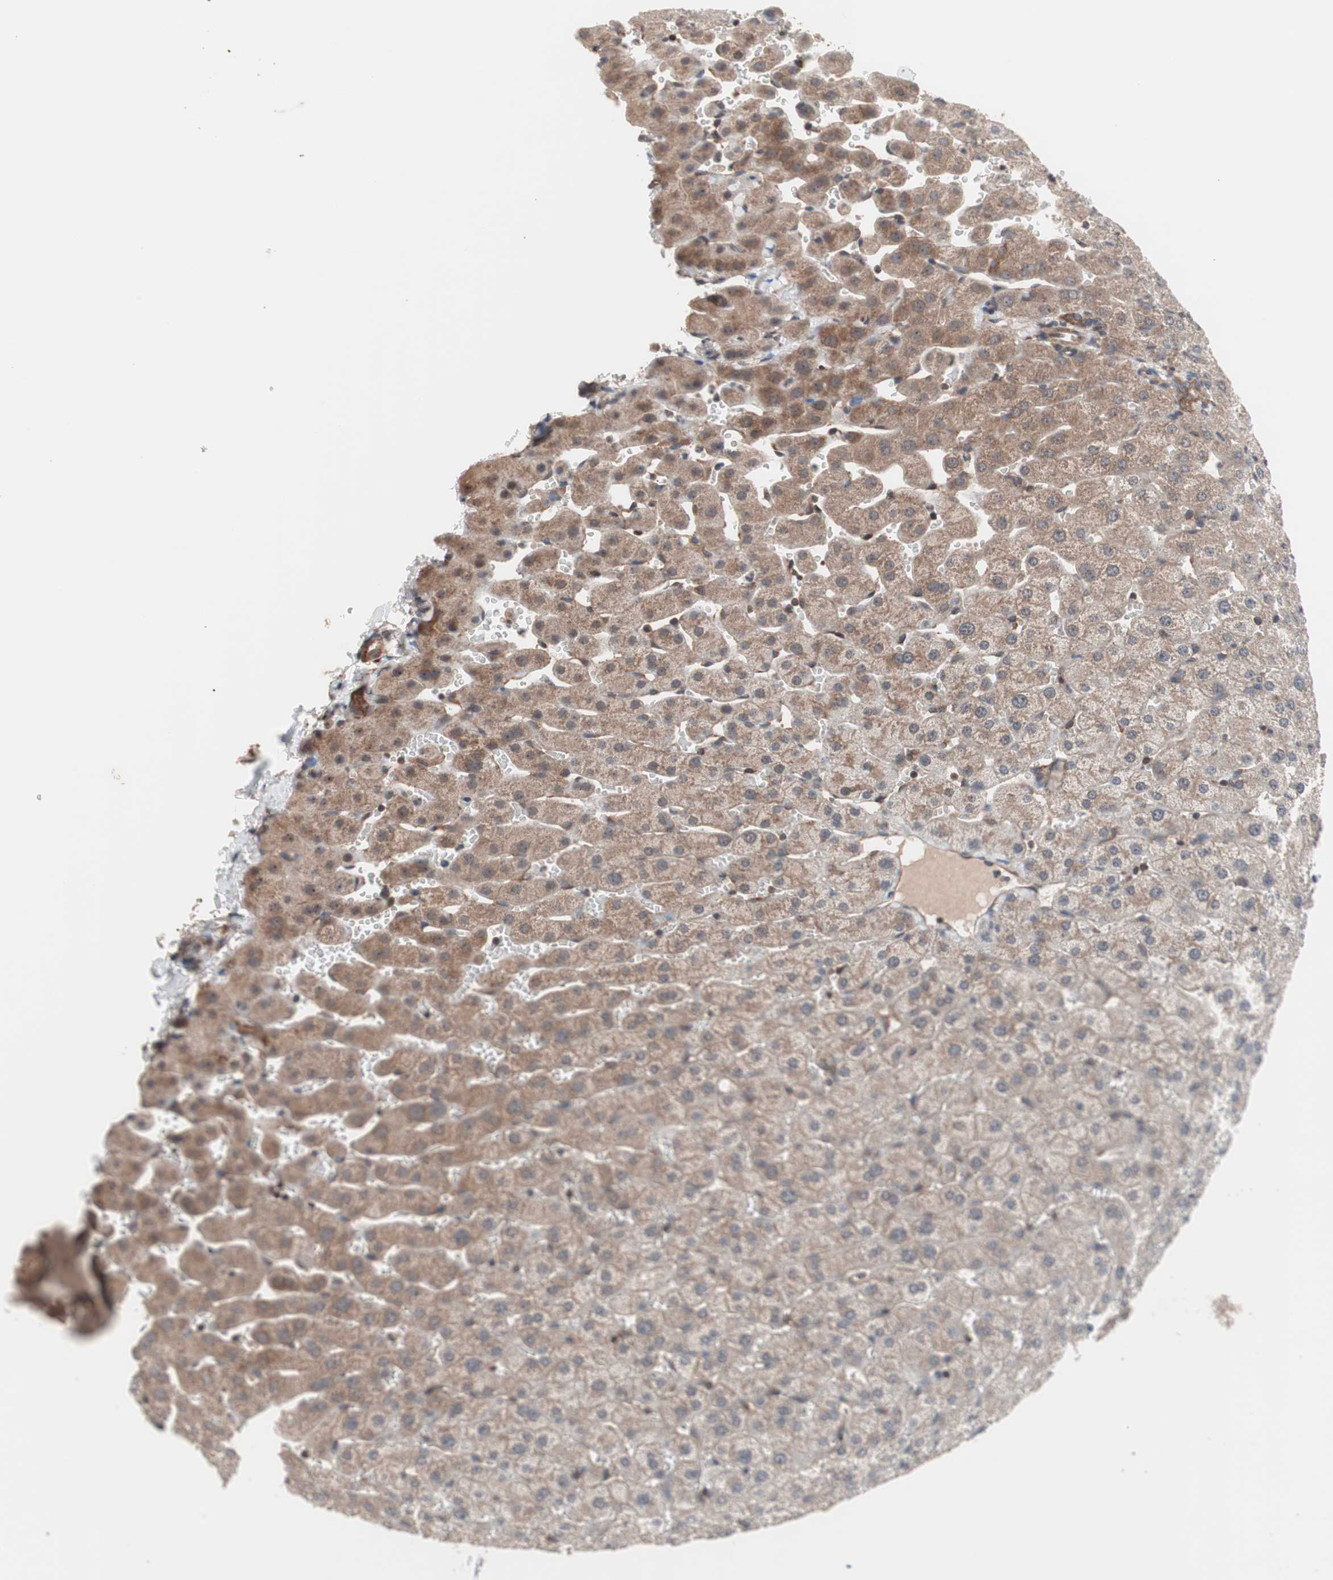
{"staining": {"intensity": "weak", "quantity": ">75%", "location": "cytoplasmic/membranous"}, "tissue": "liver", "cell_type": "Cholangiocytes", "image_type": "normal", "snomed": [{"axis": "morphology", "description": "Normal tissue, NOS"}, {"axis": "morphology", "description": "Fibrosis, NOS"}, {"axis": "topography", "description": "Liver"}], "caption": "Immunohistochemical staining of normal liver reveals low levels of weak cytoplasmic/membranous positivity in approximately >75% of cholangiocytes. The staining is performed using DAB brown chromogen to label protein expression. The nuclei are counter-stained blue using hematoxylin.", "gene": "IRS1", "patient": {"sex": "female", "age": 29}}